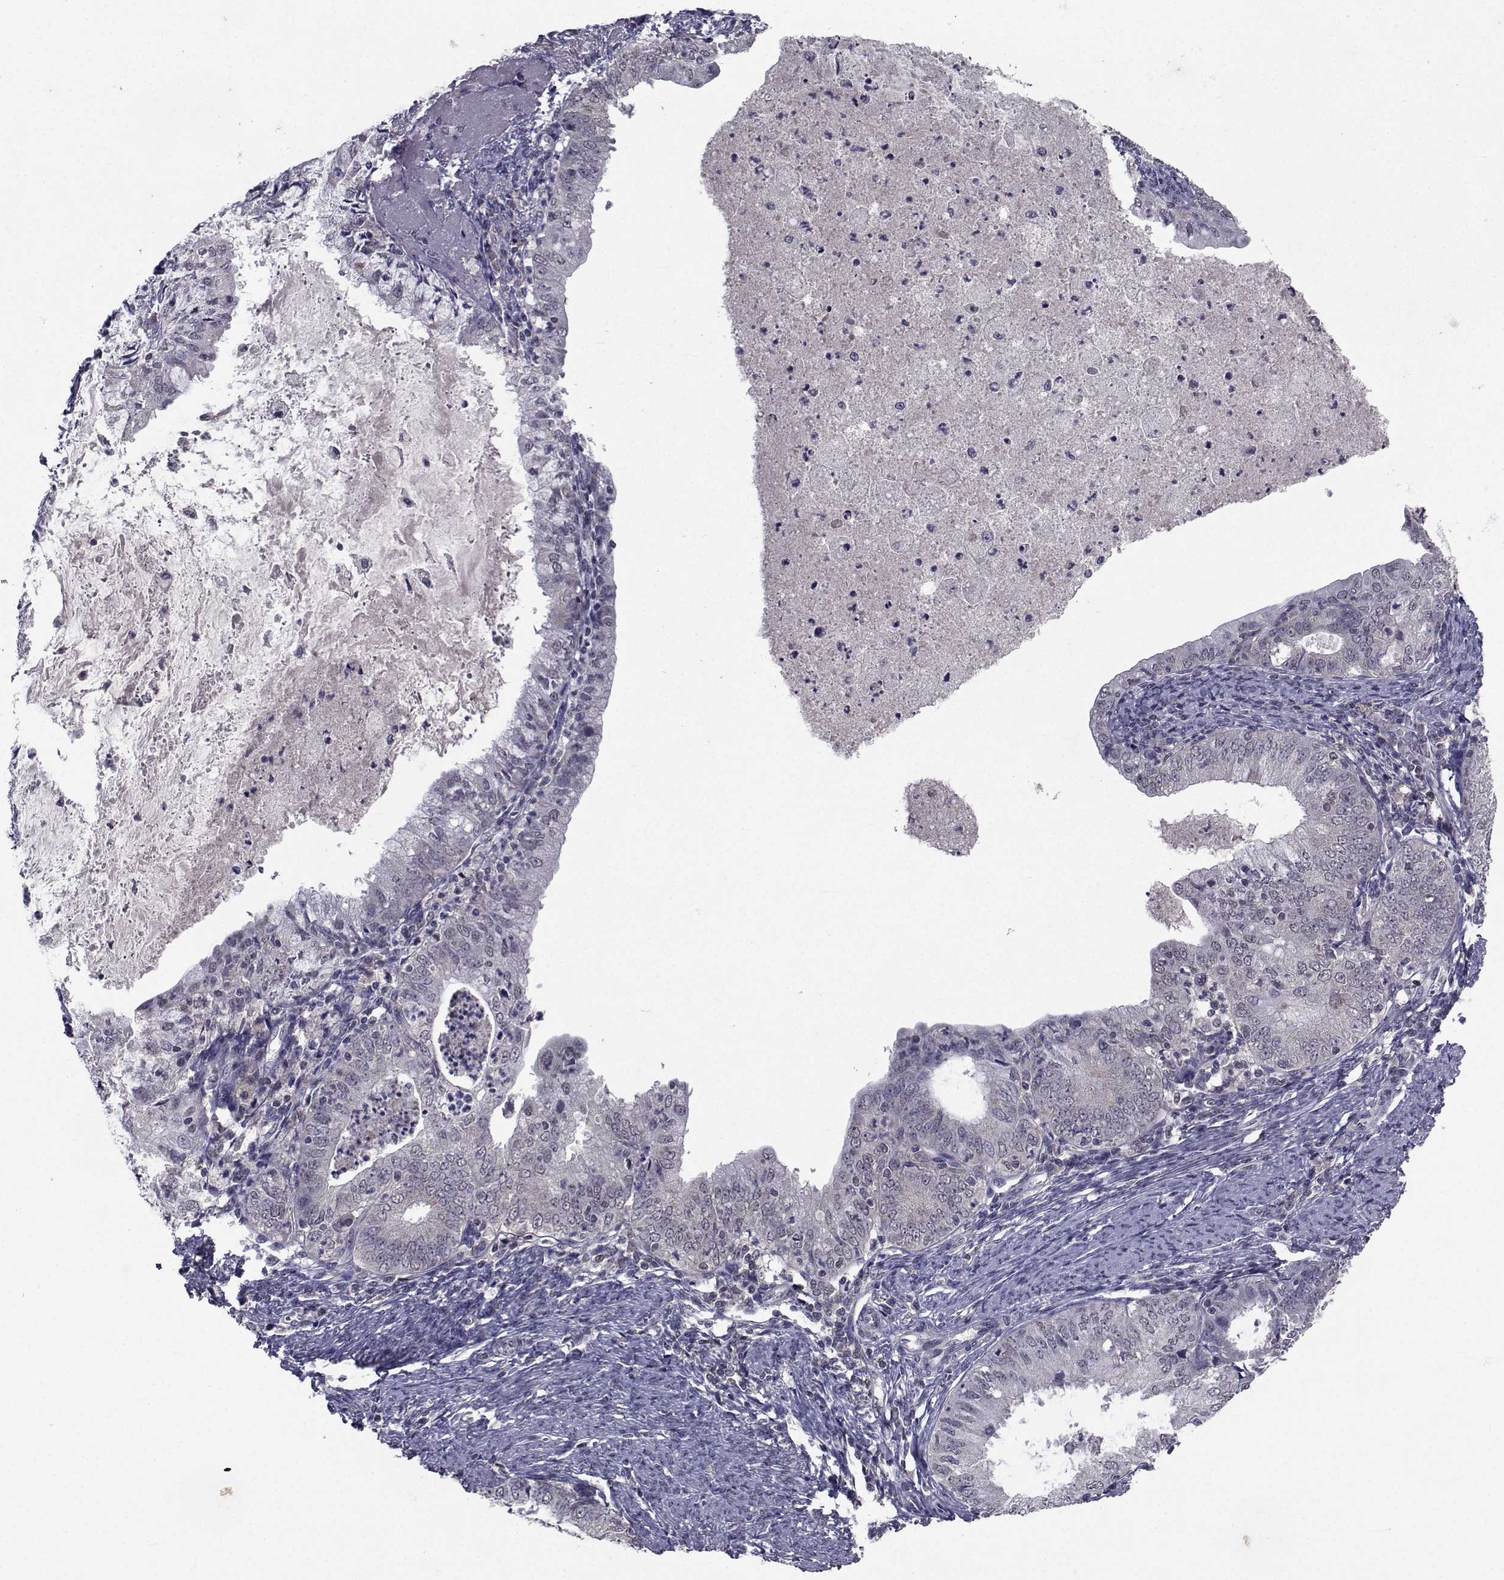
{"staining": {"intensity": "negative", "quantity": "none", "location": "none"}, "tissue": "endometrial cancer", "cell_type": "Tumor cells", "image_type": "cancer", "snomed": [{"axis": "morphology", "description": "Adenocarcinoma, NOS"}, {"axis": "topography", "description": "Endometrium"}], "caption": "Tumor cells show no significant protein positivity in adenocarcinoma (endometrial).", "gene": "CYP2S1", "patient": {"sex": "female", "age": 57}}